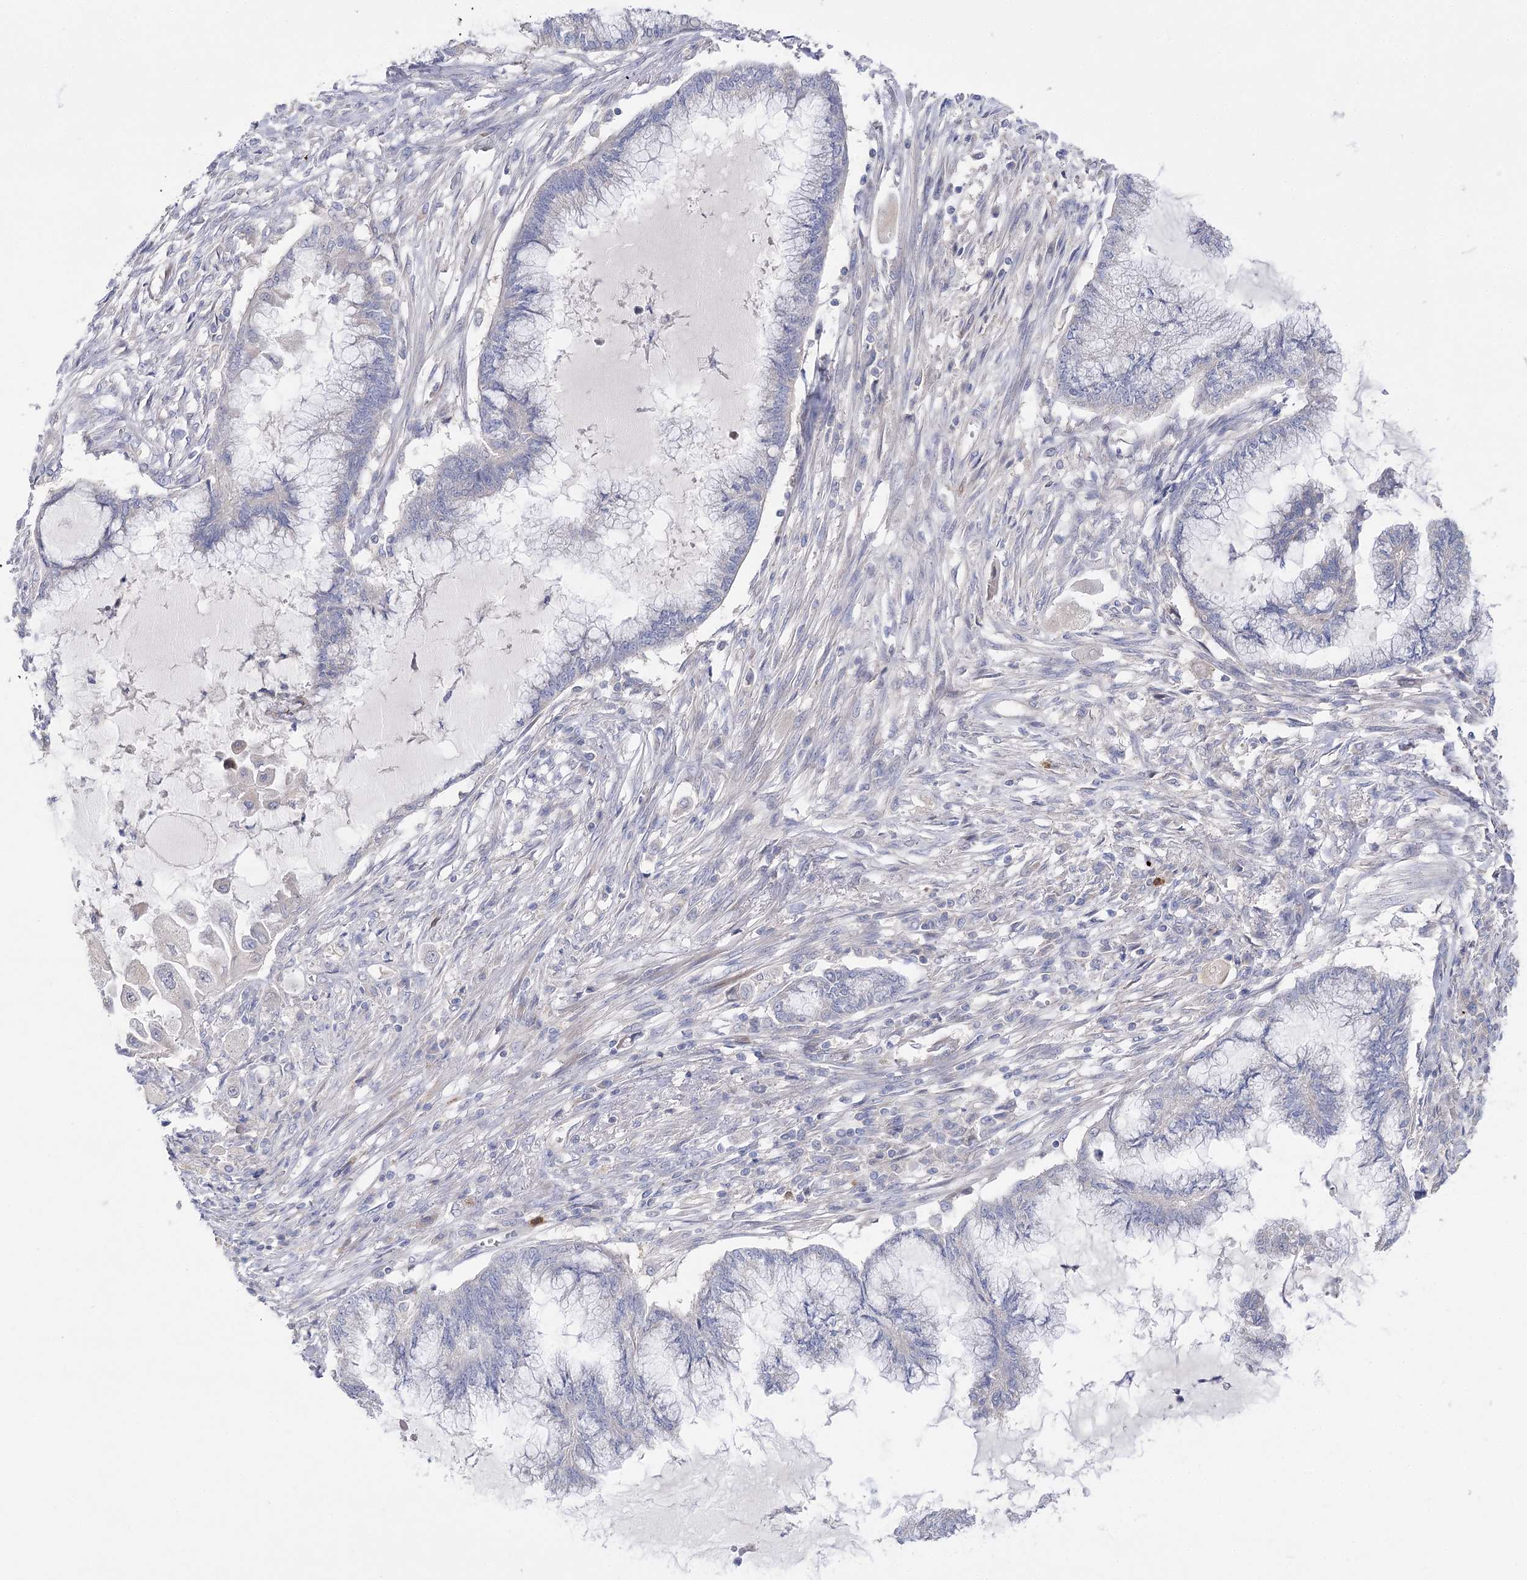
{"staining": {"intensity": "negative", "quantity": "none", "location": "none"}, "tissue": "endometrial cancer", "cell_type": "Tumor cells", "image_type": "cancer", "snomed": [{"axis": "morphology", "description": "Adenocarcinoma, NOS"}, {"axis": "topography", "description": "Endometrium"}], "caption": "There is no significant staining in tumor cells of endometrial adenocarcinoma.", "gene": "NRAP", "patient": {"sex": "female", "age": 86}}